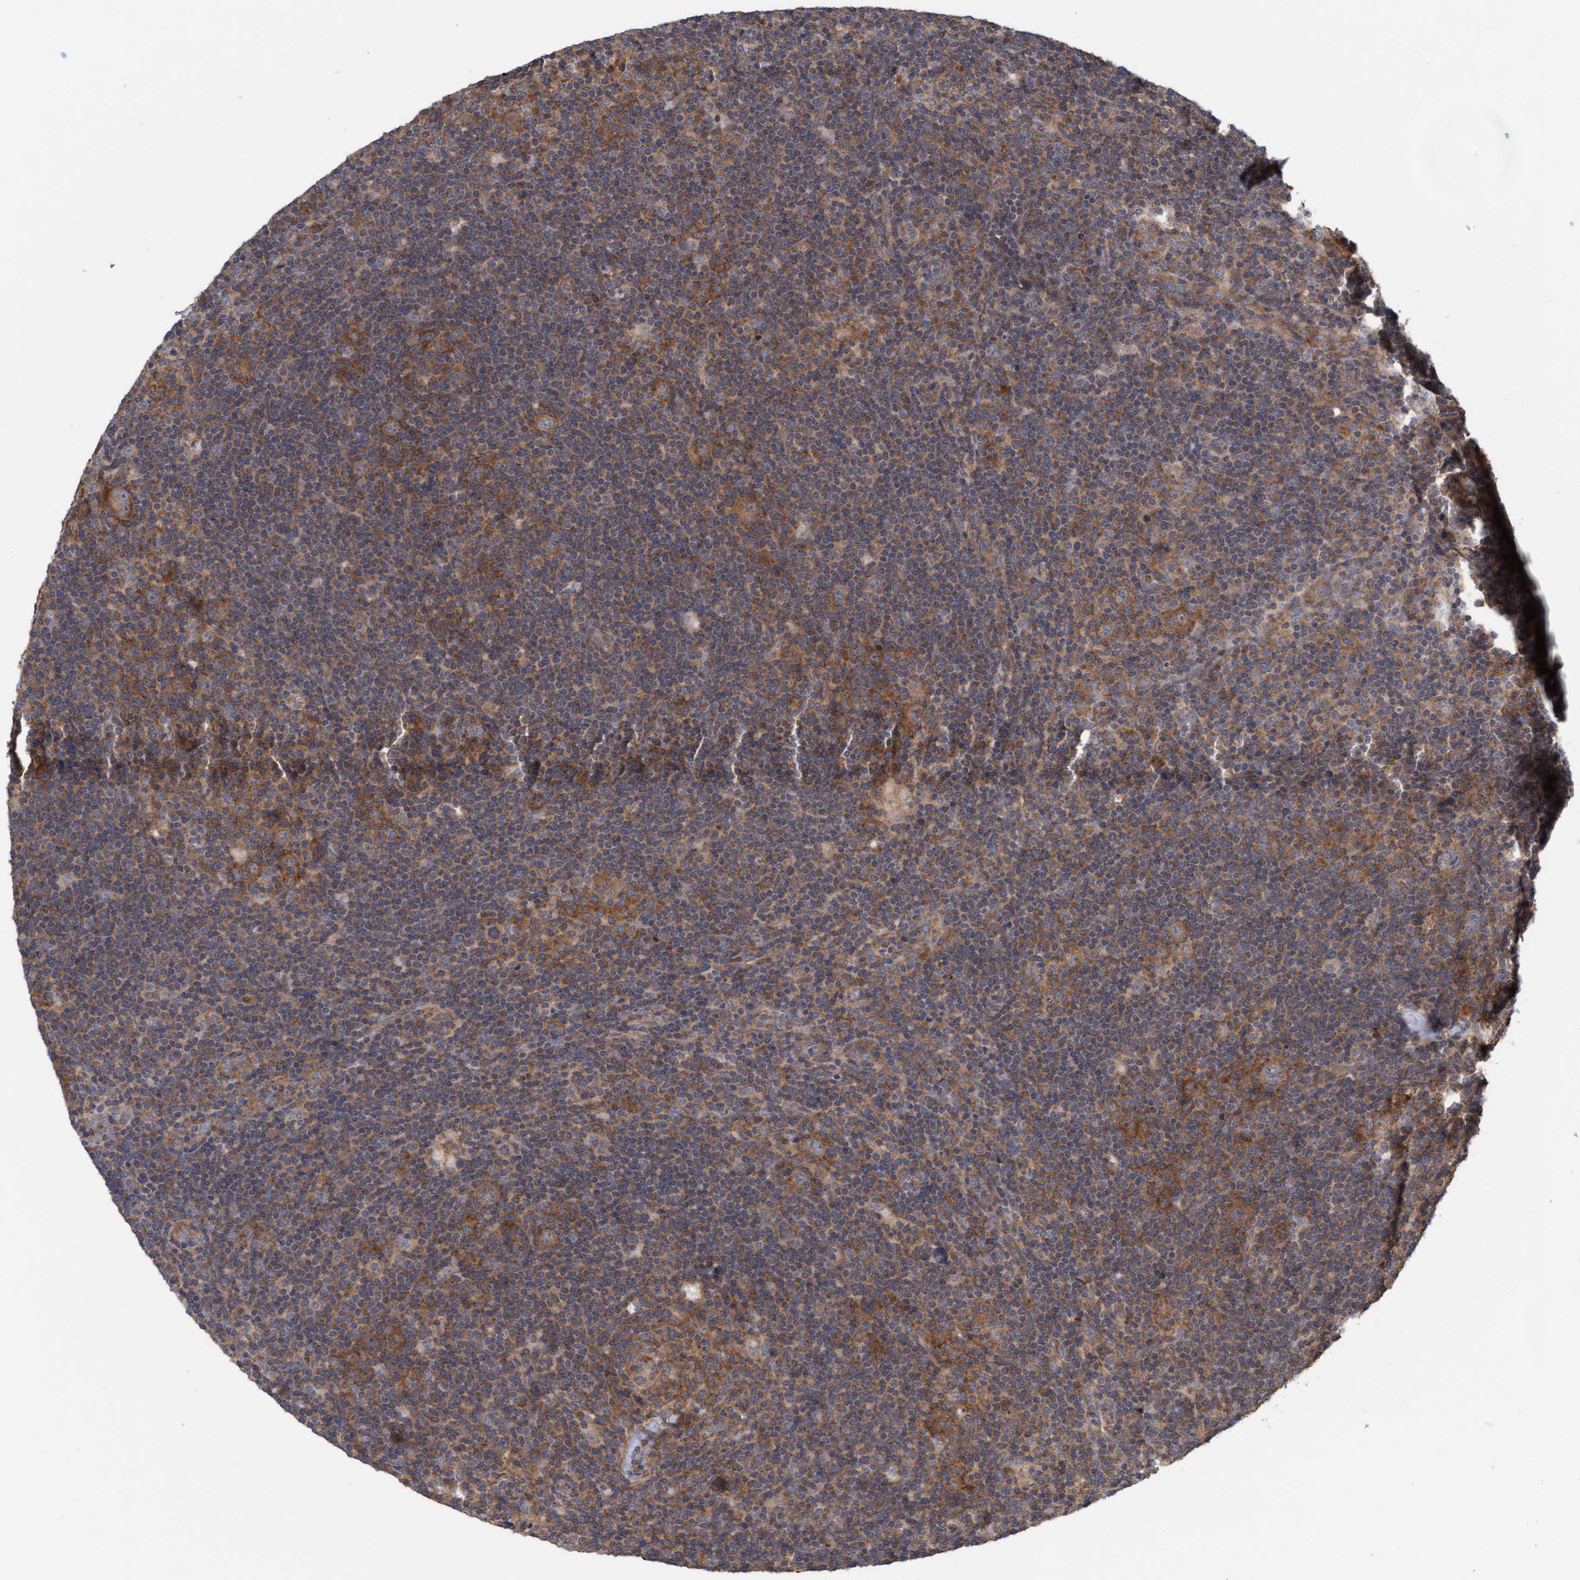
{"staining": {"intensity": "moderate", "quantity": ">75%", "location": "cytoplasmic/membranous"}, "tissue": "lymphoma", "cell_type": "Tumor cells", "image_type": "cancer", "snomed": [{"axis": "morphology", "description": "Hodgkin's disease, NOS"}, {"axis": "topography", "description": "Lymph node"}], "caption": "Immunohistochemistry image of neoplastic tissue: Hodgkin's disease stained using immunohistochemistry (IHC) reveals medium levels of moderate protein expression localized specifically in the cytoplasmic/membranous of tumor cells, appearing as a cytoplasmic/membranous brown color.", "gene": "FXR2", "patient": {"sex": "female", "age": 57}}